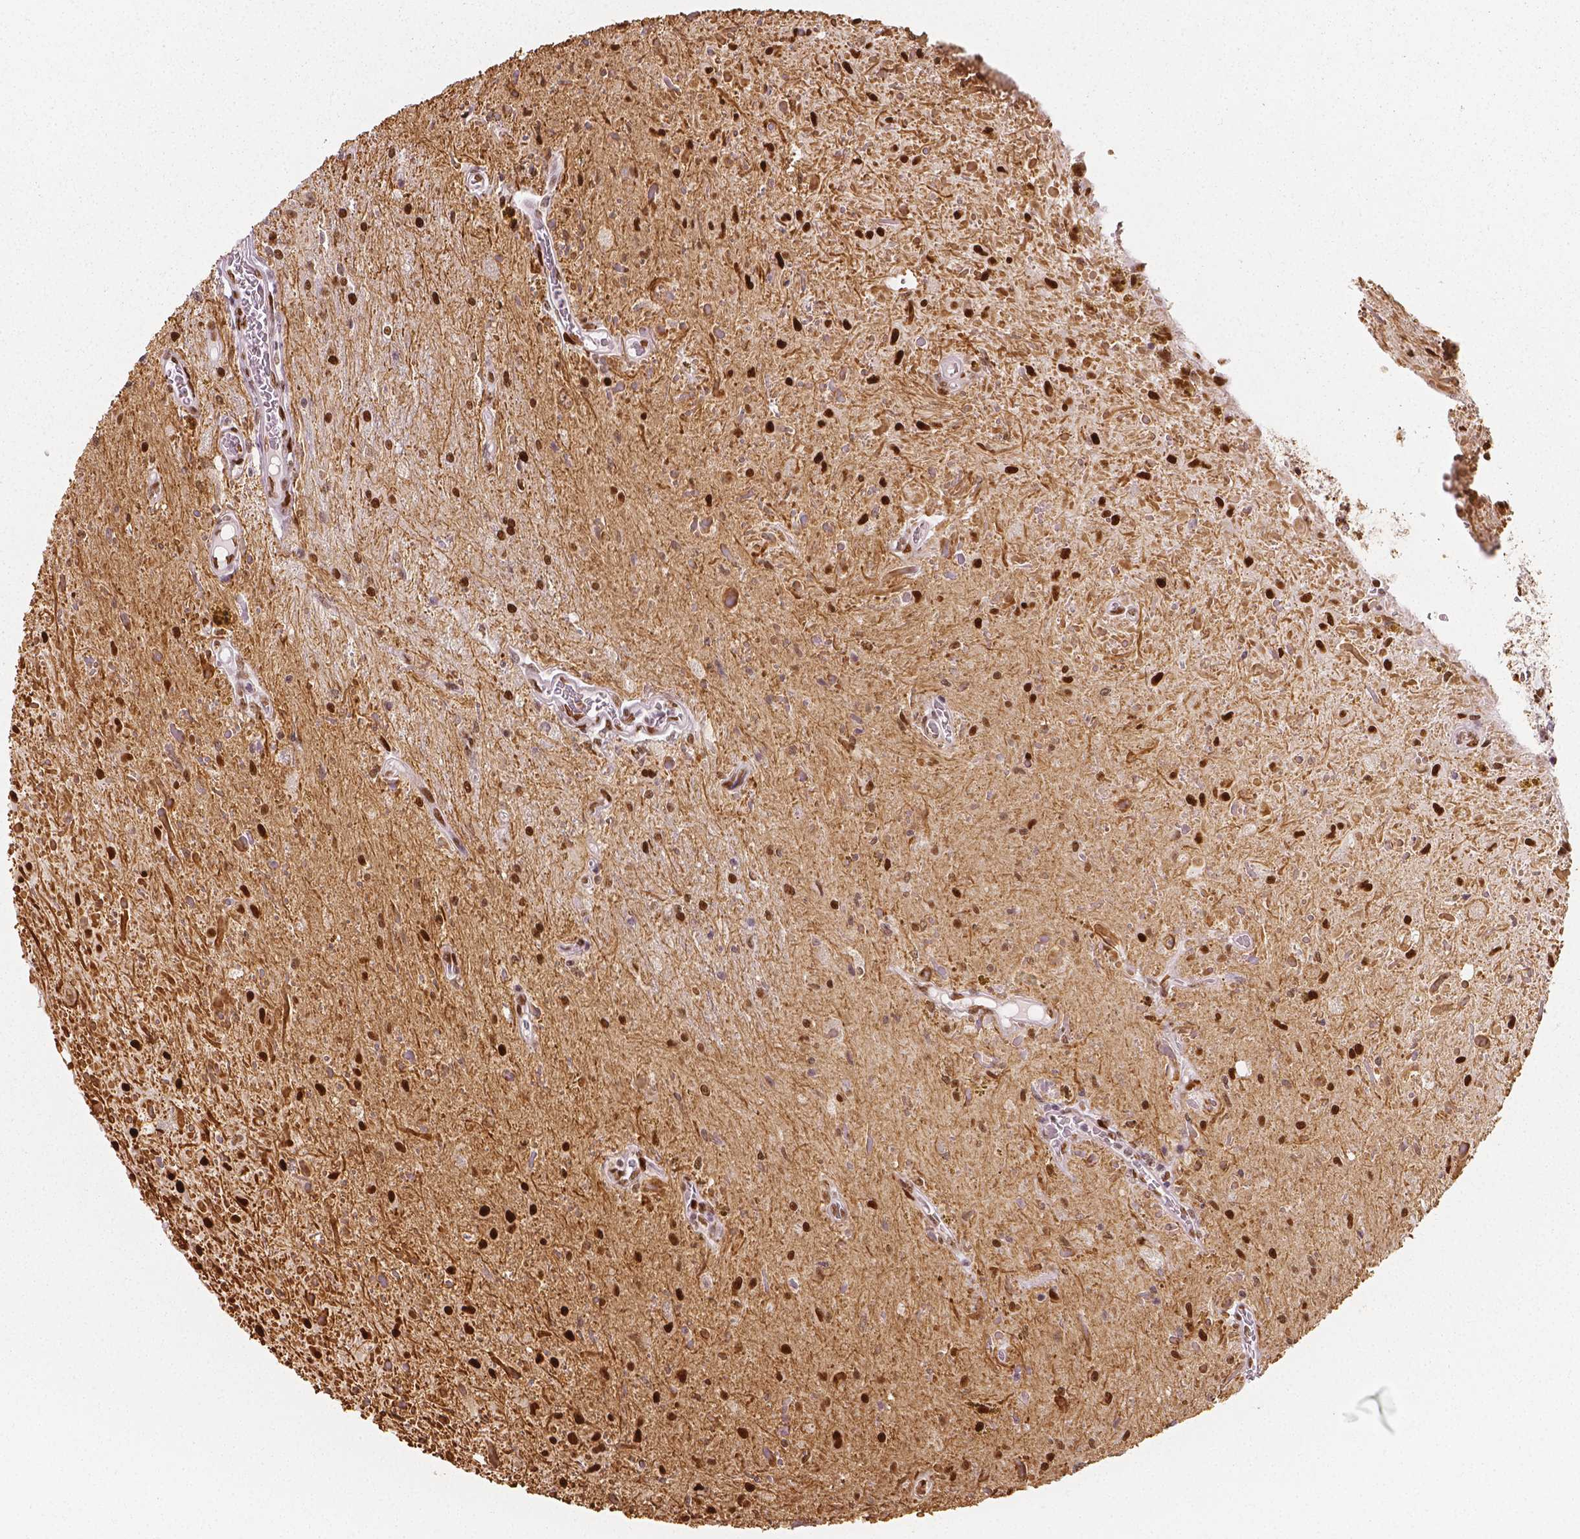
{"staining": {"intensity": "strong", "quantity": "25%-75%", "location": "nuclear"}, "tissue": "glioma", "cell_type": "Tumor cells", "image_type": "cancer", "snomed": [{"axis": "morphology", "description": "Glioma, malignant, Low grade"}, {"axis": "topography", "description": "Cerebellum"}], "caption": "The image shows immunohistochemical staining of glioma. There is strong nuclear expression is present in about 25%-75% of tumor cells. Immunohistochemistry (ihc) stains the protein of interest in brown and the nuclei are stained blue.", "gene": "NUCKS1", "patient": {"sex": "female", "age": 14}}